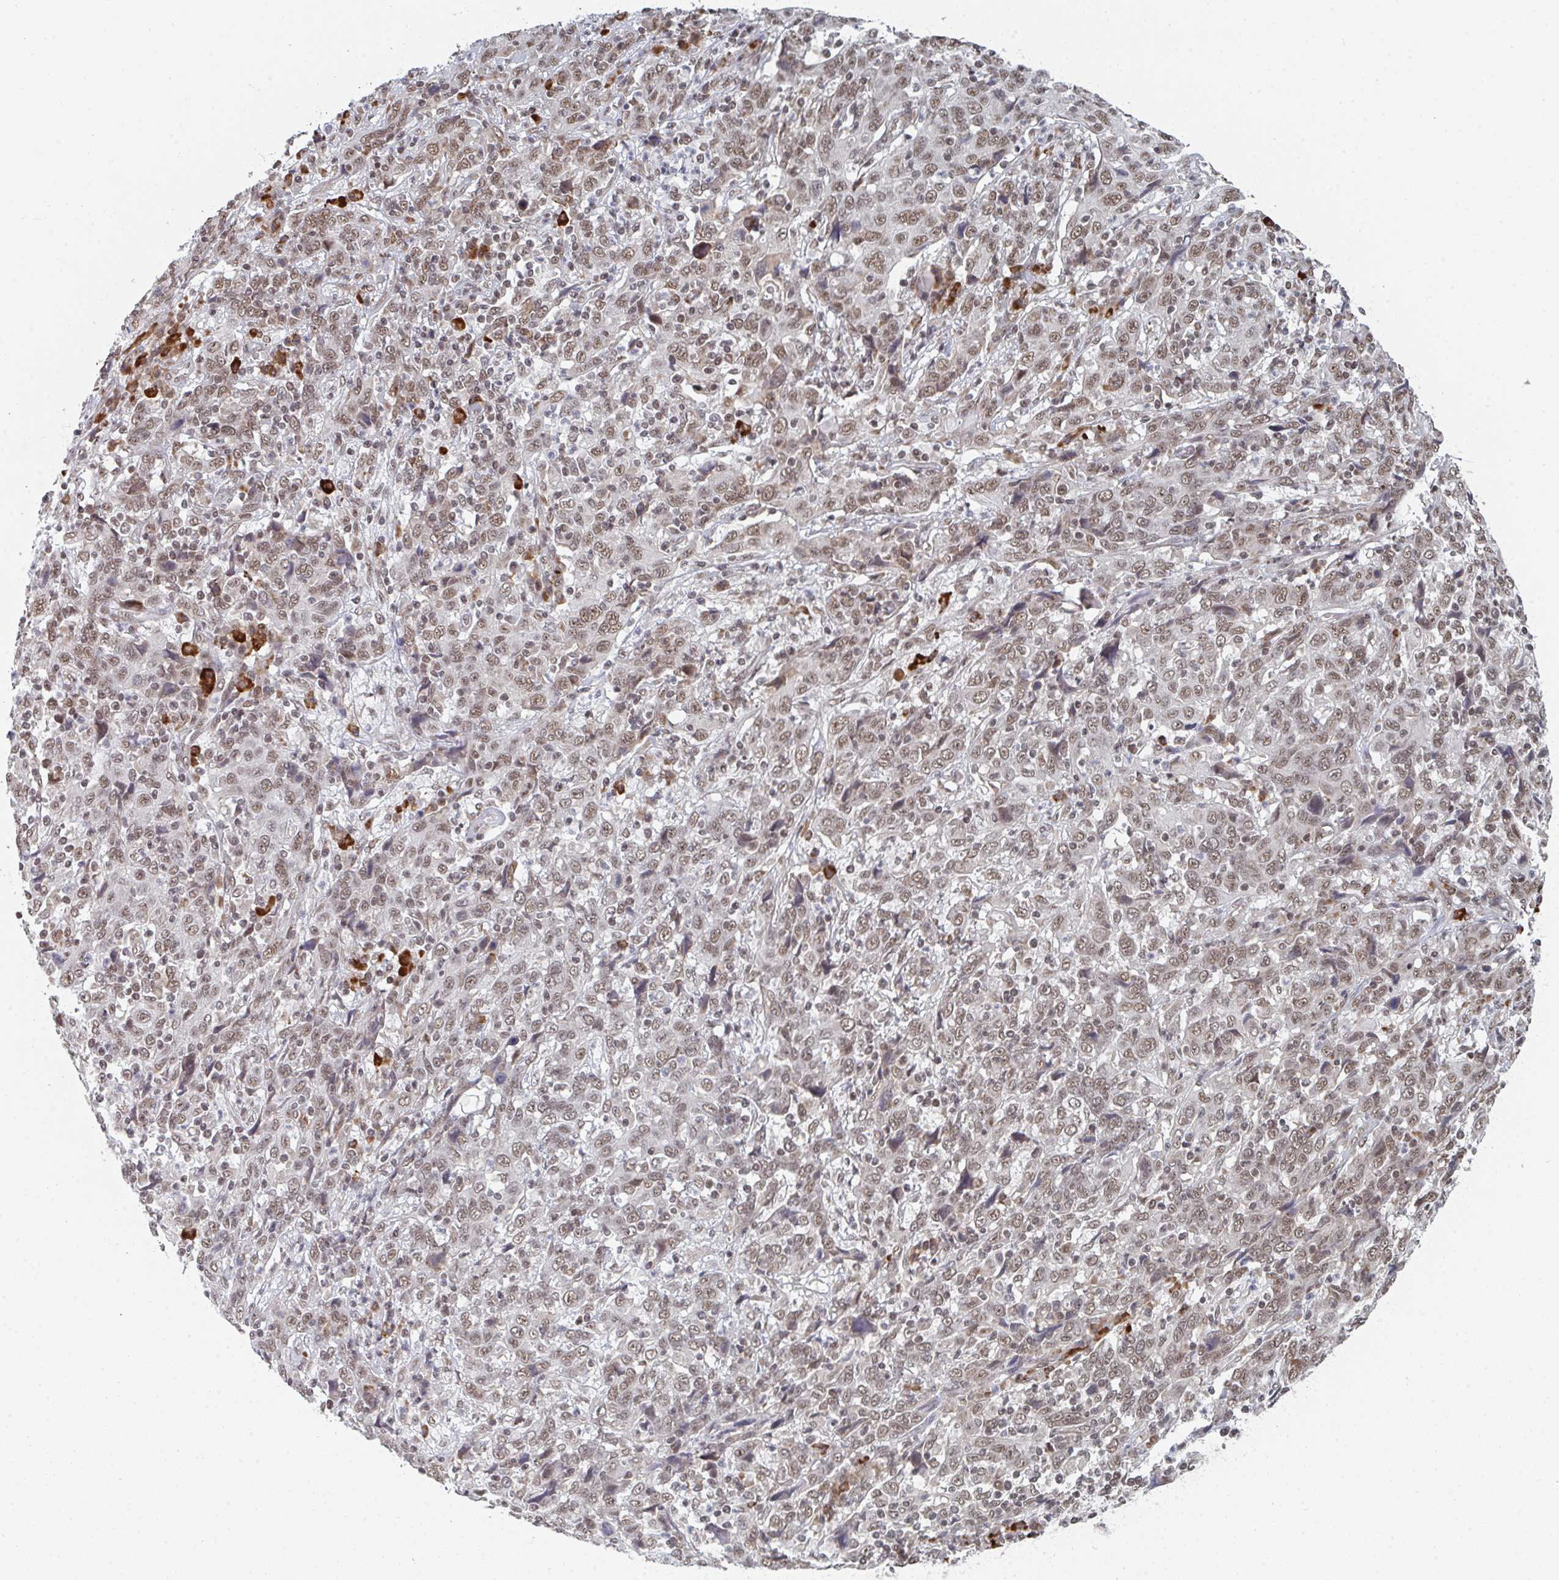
{"staining": {"intensity": "weak", "quantity": ">75%", "location": "nuclear"}, "tissue": "cervical cancer", "cell_type": "Tumor cells", "image_type": "cancer", "snomed": [{"axis": "morphology", "description": "Squamous cell carcinoma, NOS"}, {"axis": "topography", "description": "Cervix"}], "caption": "Immunohistochemical staining of cervical cancer (squamous cell carcinoma) exhibits low levels of weak nuclear positivity in about >75% of tumor cells. (Brightfield microscopy of DAB IHC at high magnification).", "gene": "MBNL1", "patient": {"sex": "female", "age": 46}}